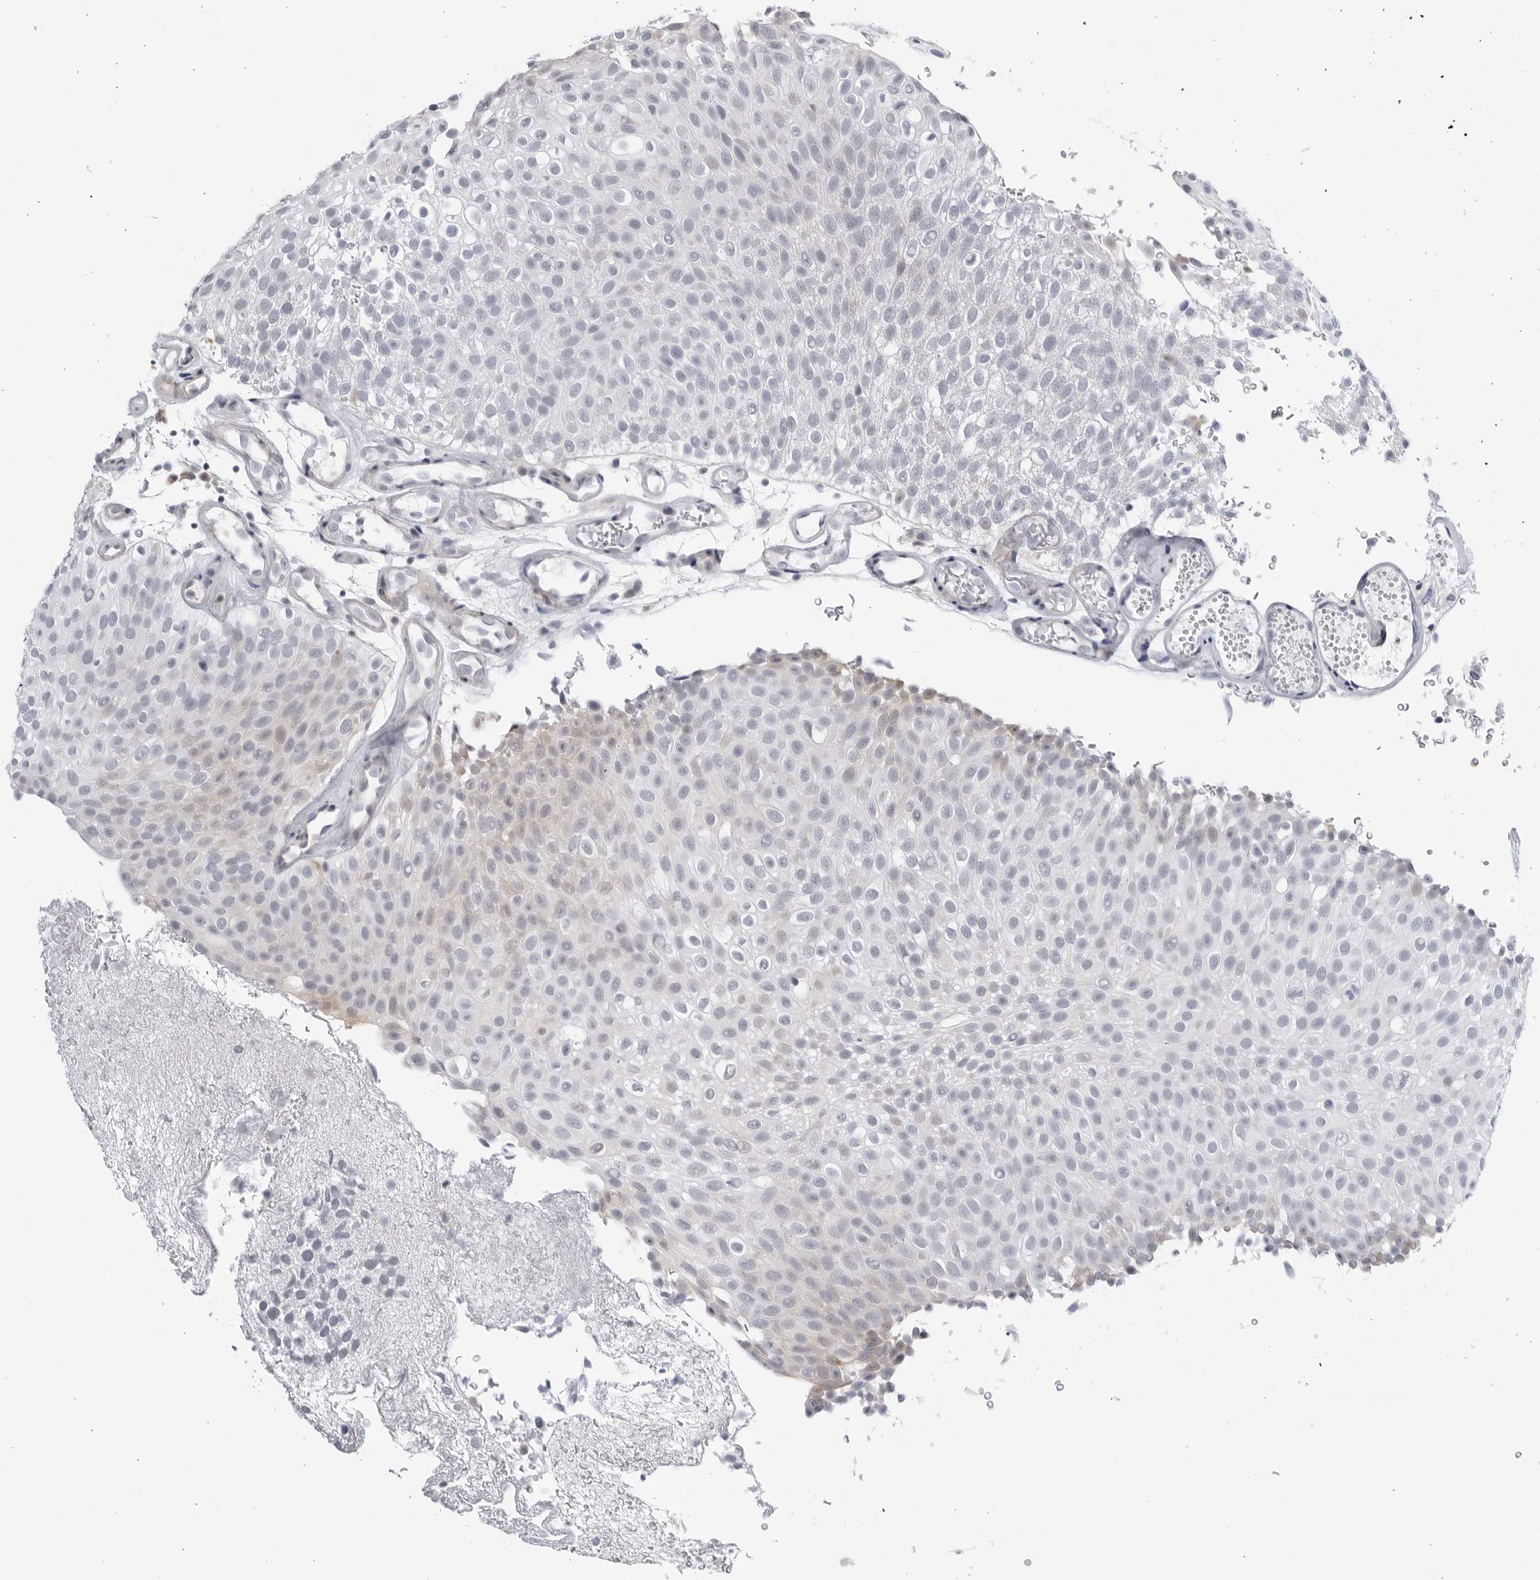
{"staining": {"intensity": "weak", "quantity": "<25%", "location": "cytoplasmic/membranous"}, "tissue": "urothelial cancer", "cell_type": "Tumor cells", "image_type": "cancer", "snomed": [{"axis": "morphology", "description": "Urothelial carcinoma, Low grade"}, {"axis": "topography", "description": "Urinary bladder"}], "caption": "Immunohistochemistry (IHC) image of neoplastic tissue: human urothelial carcinoma (low-grade) stained with DAB (3,3'-diaminobenzidine) shows no significant protein positivity in tumor cells.", "gene": "CNBD1", "patient": {"sex": "male", "age": 78}}